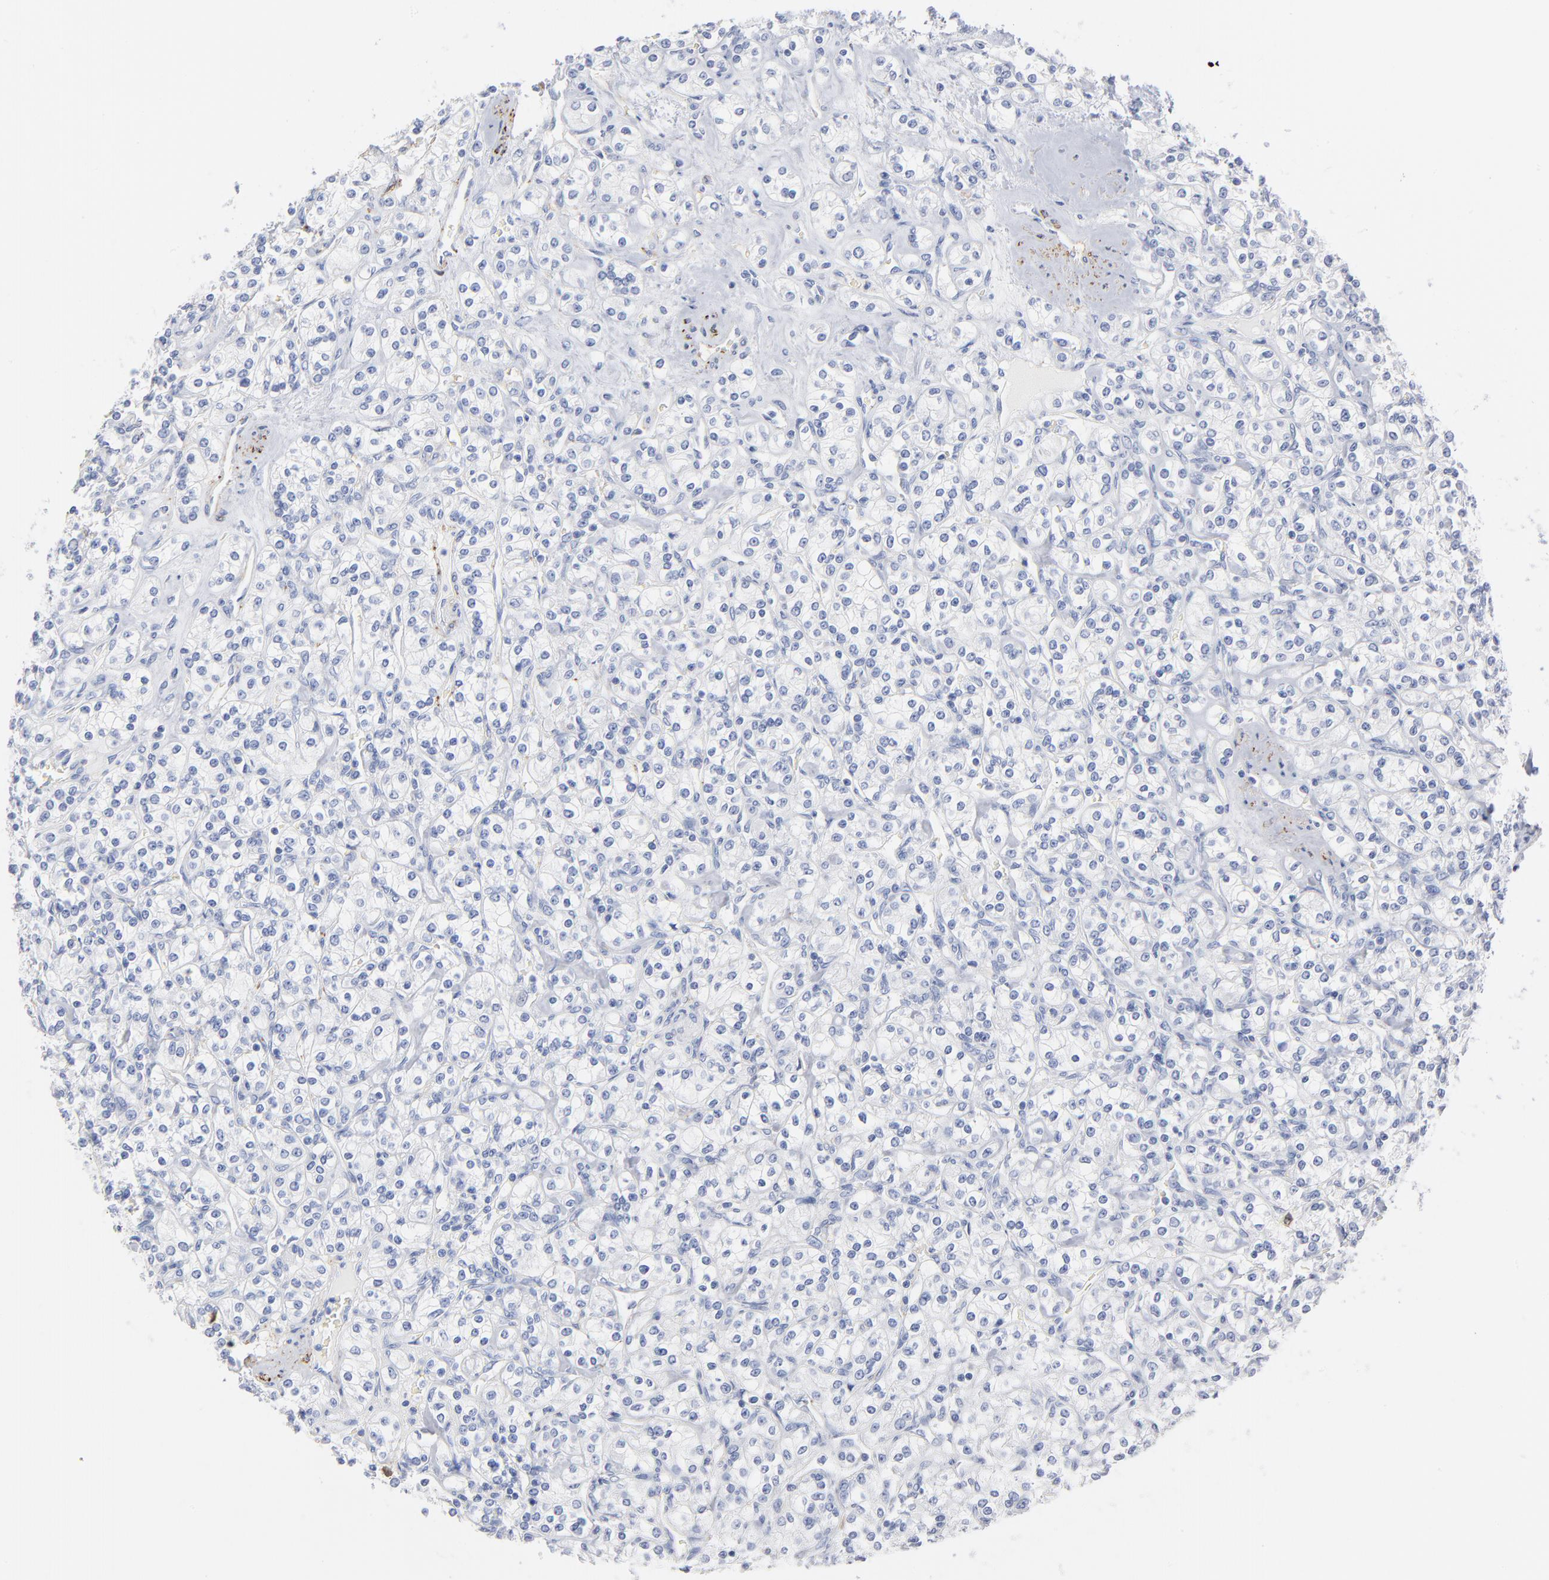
{"staining": {"intensity": "negative", "quantity": "none", "location": "none"}, "tissue": "renal cancer", "cell_type": "Tumor cells", "image_type": "cancer", "snomed": [{"axis": "morphology", "description": "Adenocarcinoma, NOS"}, {"axis": "topography", "description": "Kidney"}], "caption": "DAB (3,3'-diaminobenzidine) immunohistochemical staining of renal cancer (adenocarcinoma) exhibits no significant expression in tumor cells.", "gene": "AGTR1", "patient": {"sex": "male", "age": 77}}